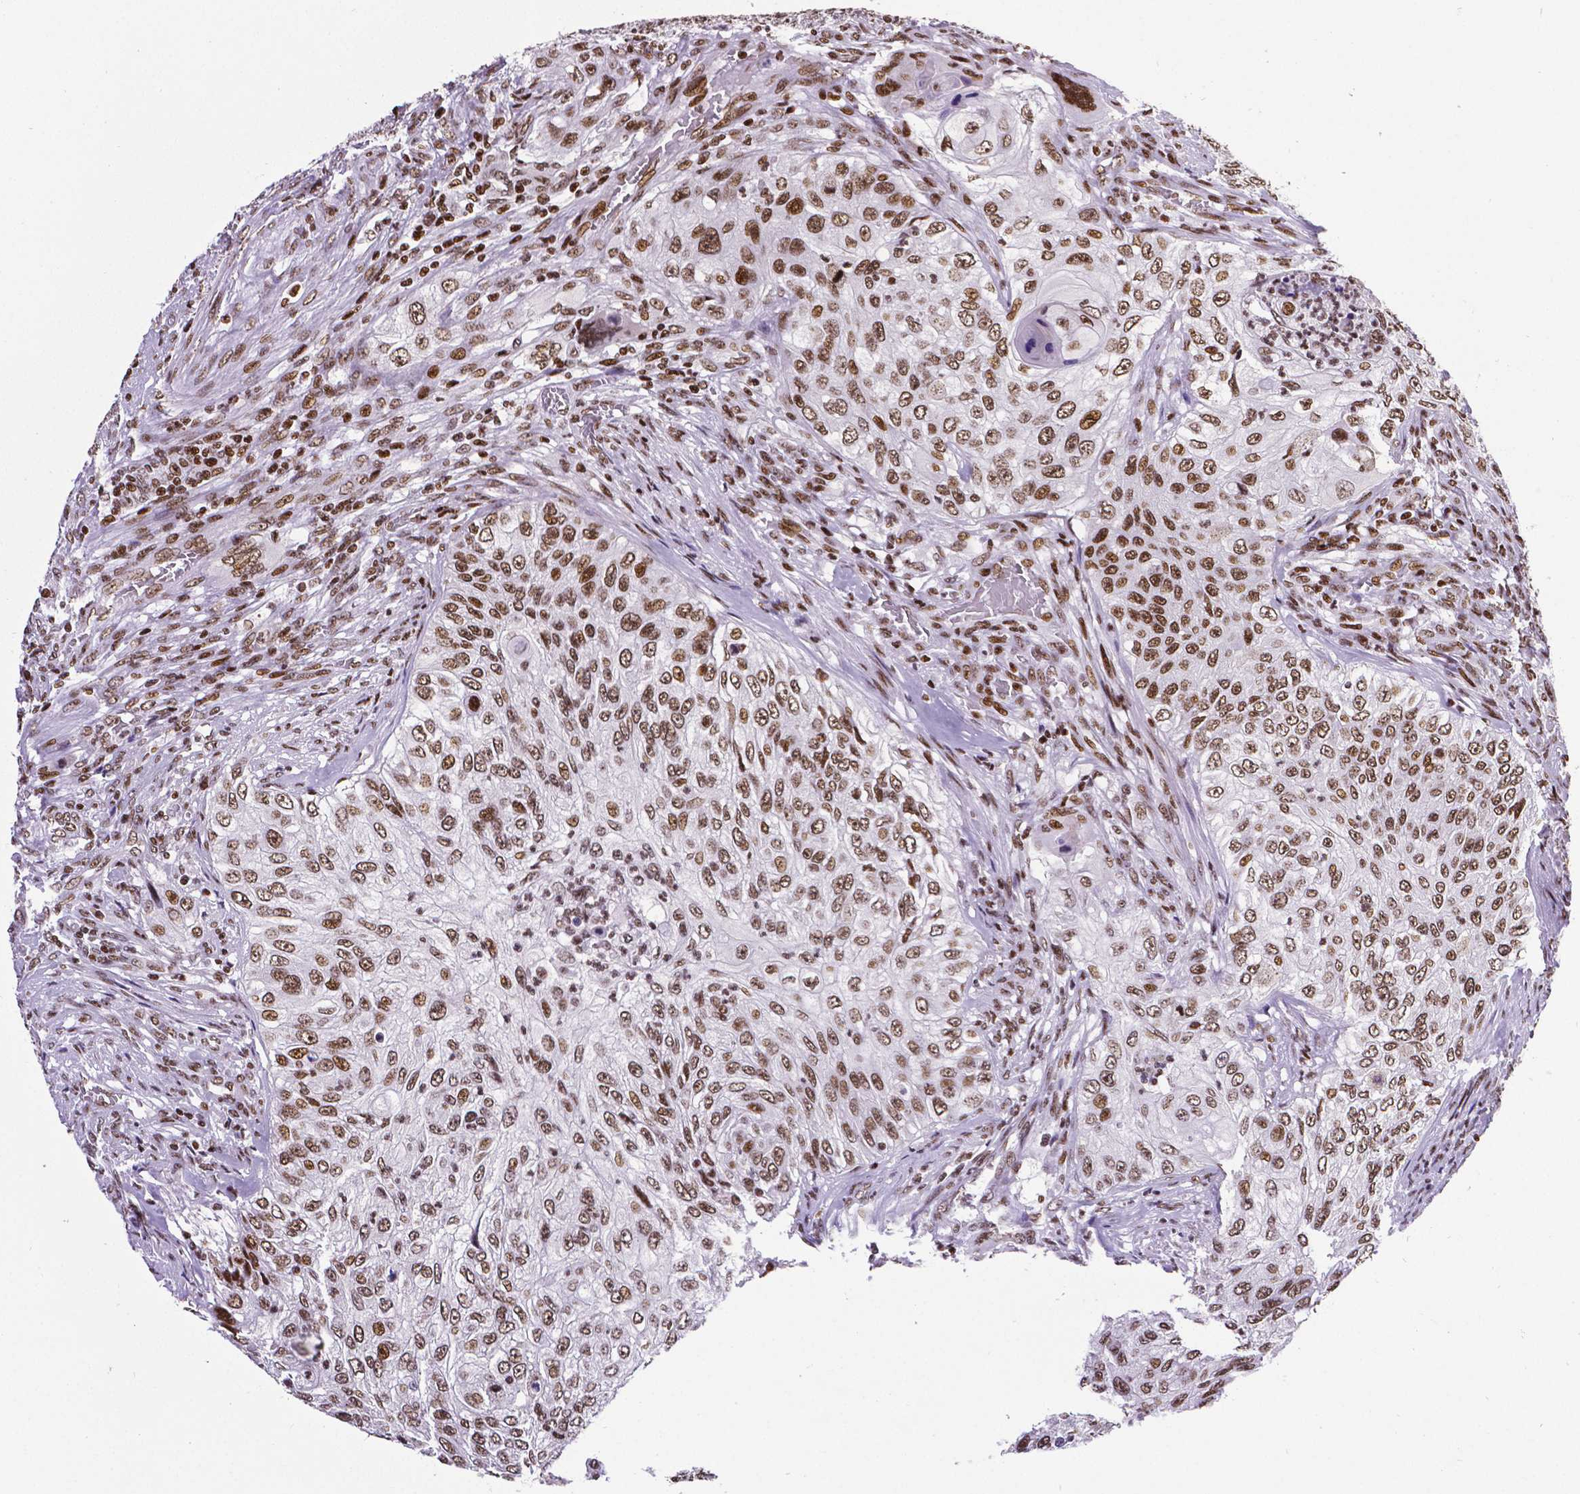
{"staining": {"intensity": "strong", "quantity": ">75%", "location": "nuclear"}, "tissue": "urothelial cancer", "cell_type": "Tumor cells", "image_type": "cancer", "snomed": [{"axis": "morphology", "description": "Urothelial carcinoma, High grade"}, {"axis": "topography", "description": "Urinary bladder"}], "caption": "This is a histology image of IHC staining of high-grade urothelial carcinoma, which shows strong positivity in the nuclear of tumor cells.", "gene": "CTCF", "patient": {"sex": "female", "age": 60}}